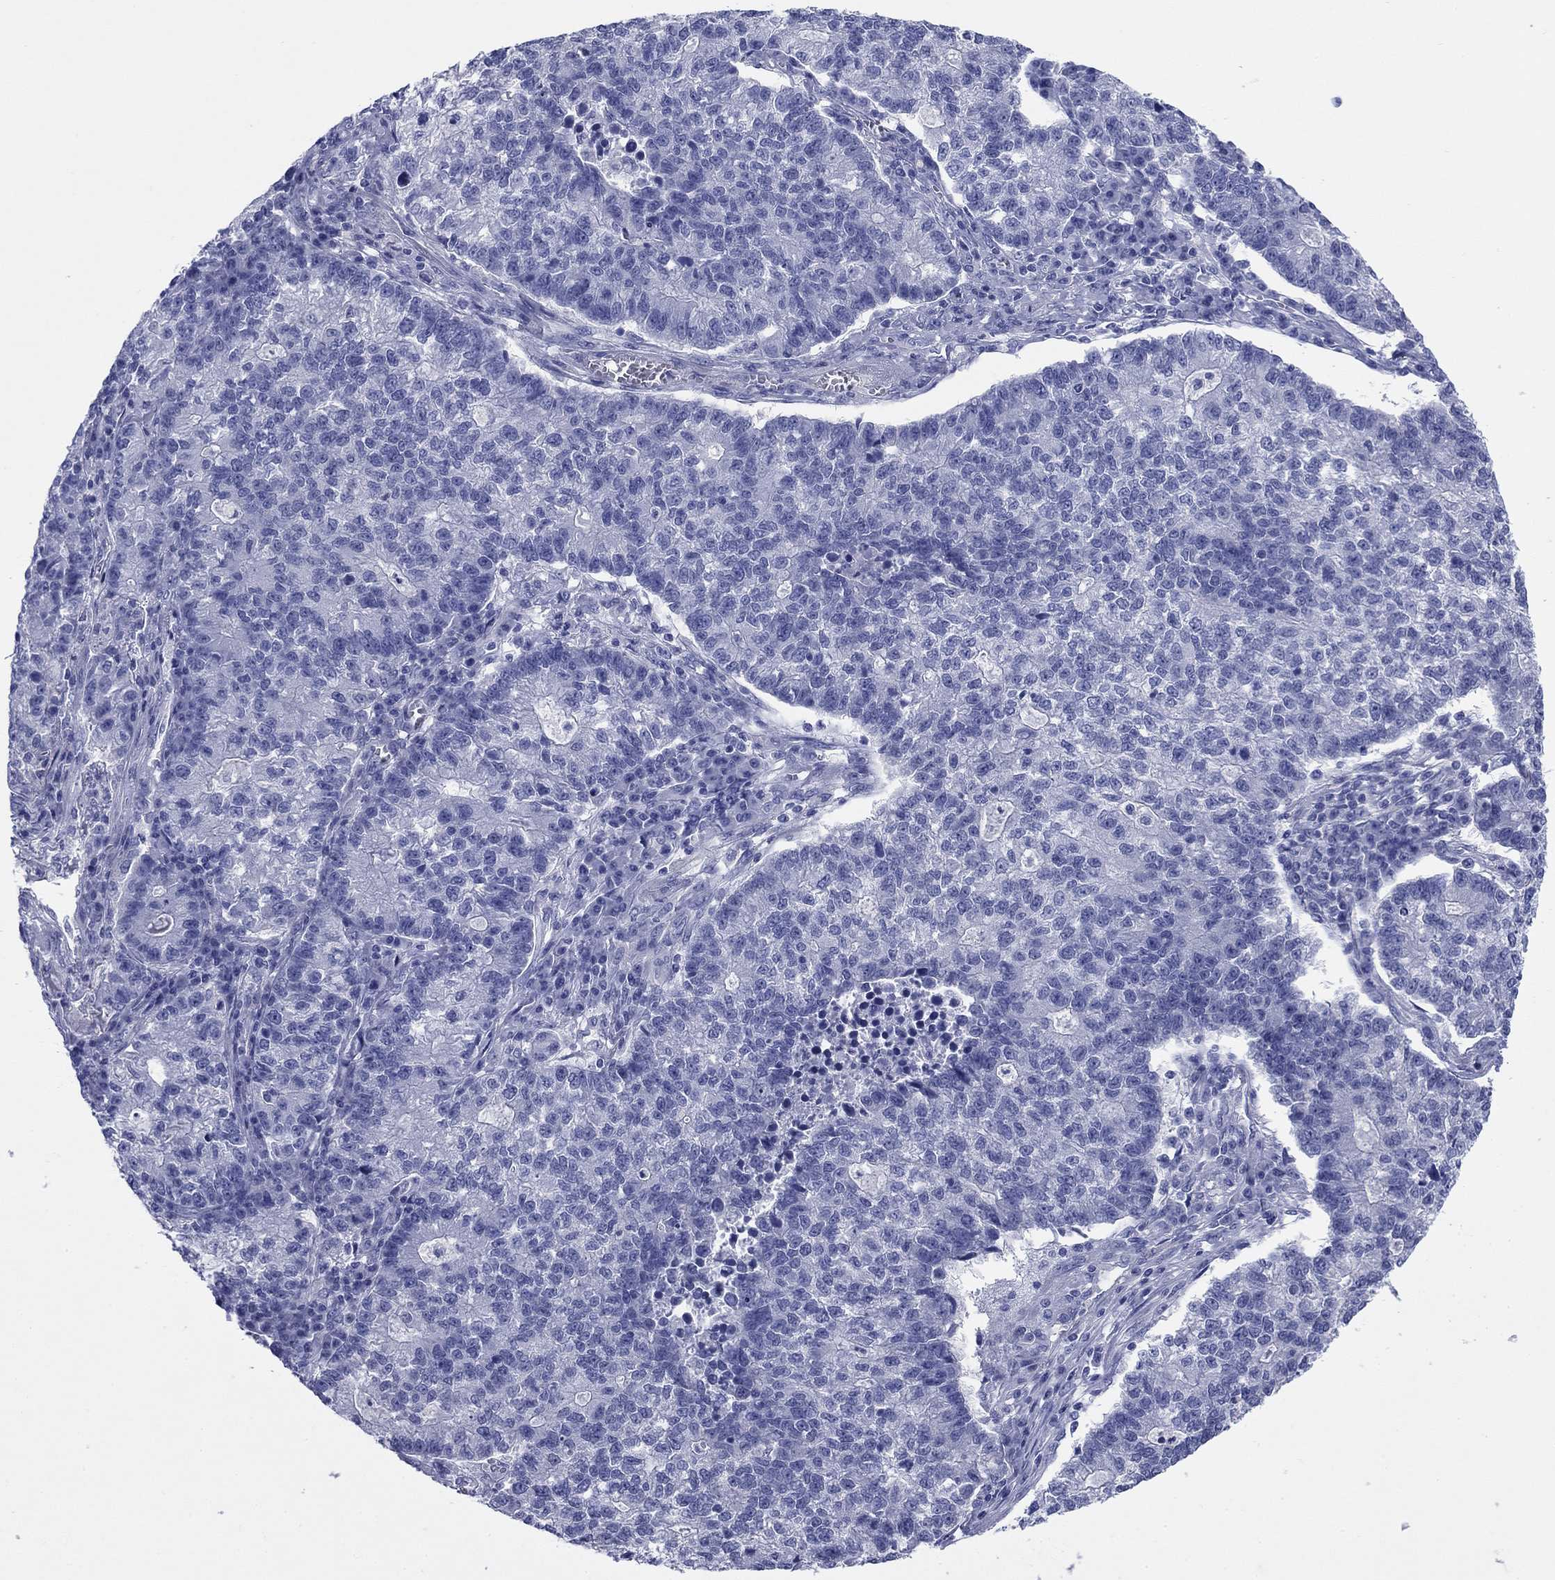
{"staining": {"intensity": "negative", "quantity": "none", "location": "none"}, "tissue": "lung cancer", "cell_type": "Tumor cells", "image_type": "cancer", "snomed": [{"axis": "morphology", "description": "Adenocarcinoma, NOS"}, {"axis": "topography", "description": "Lung"}], "caption": "There is no significant positivity in tumor cells of adenocarcinoma (lung).", "gene": "PRKCG", "patient": {"sex": "male", "age": 57}}